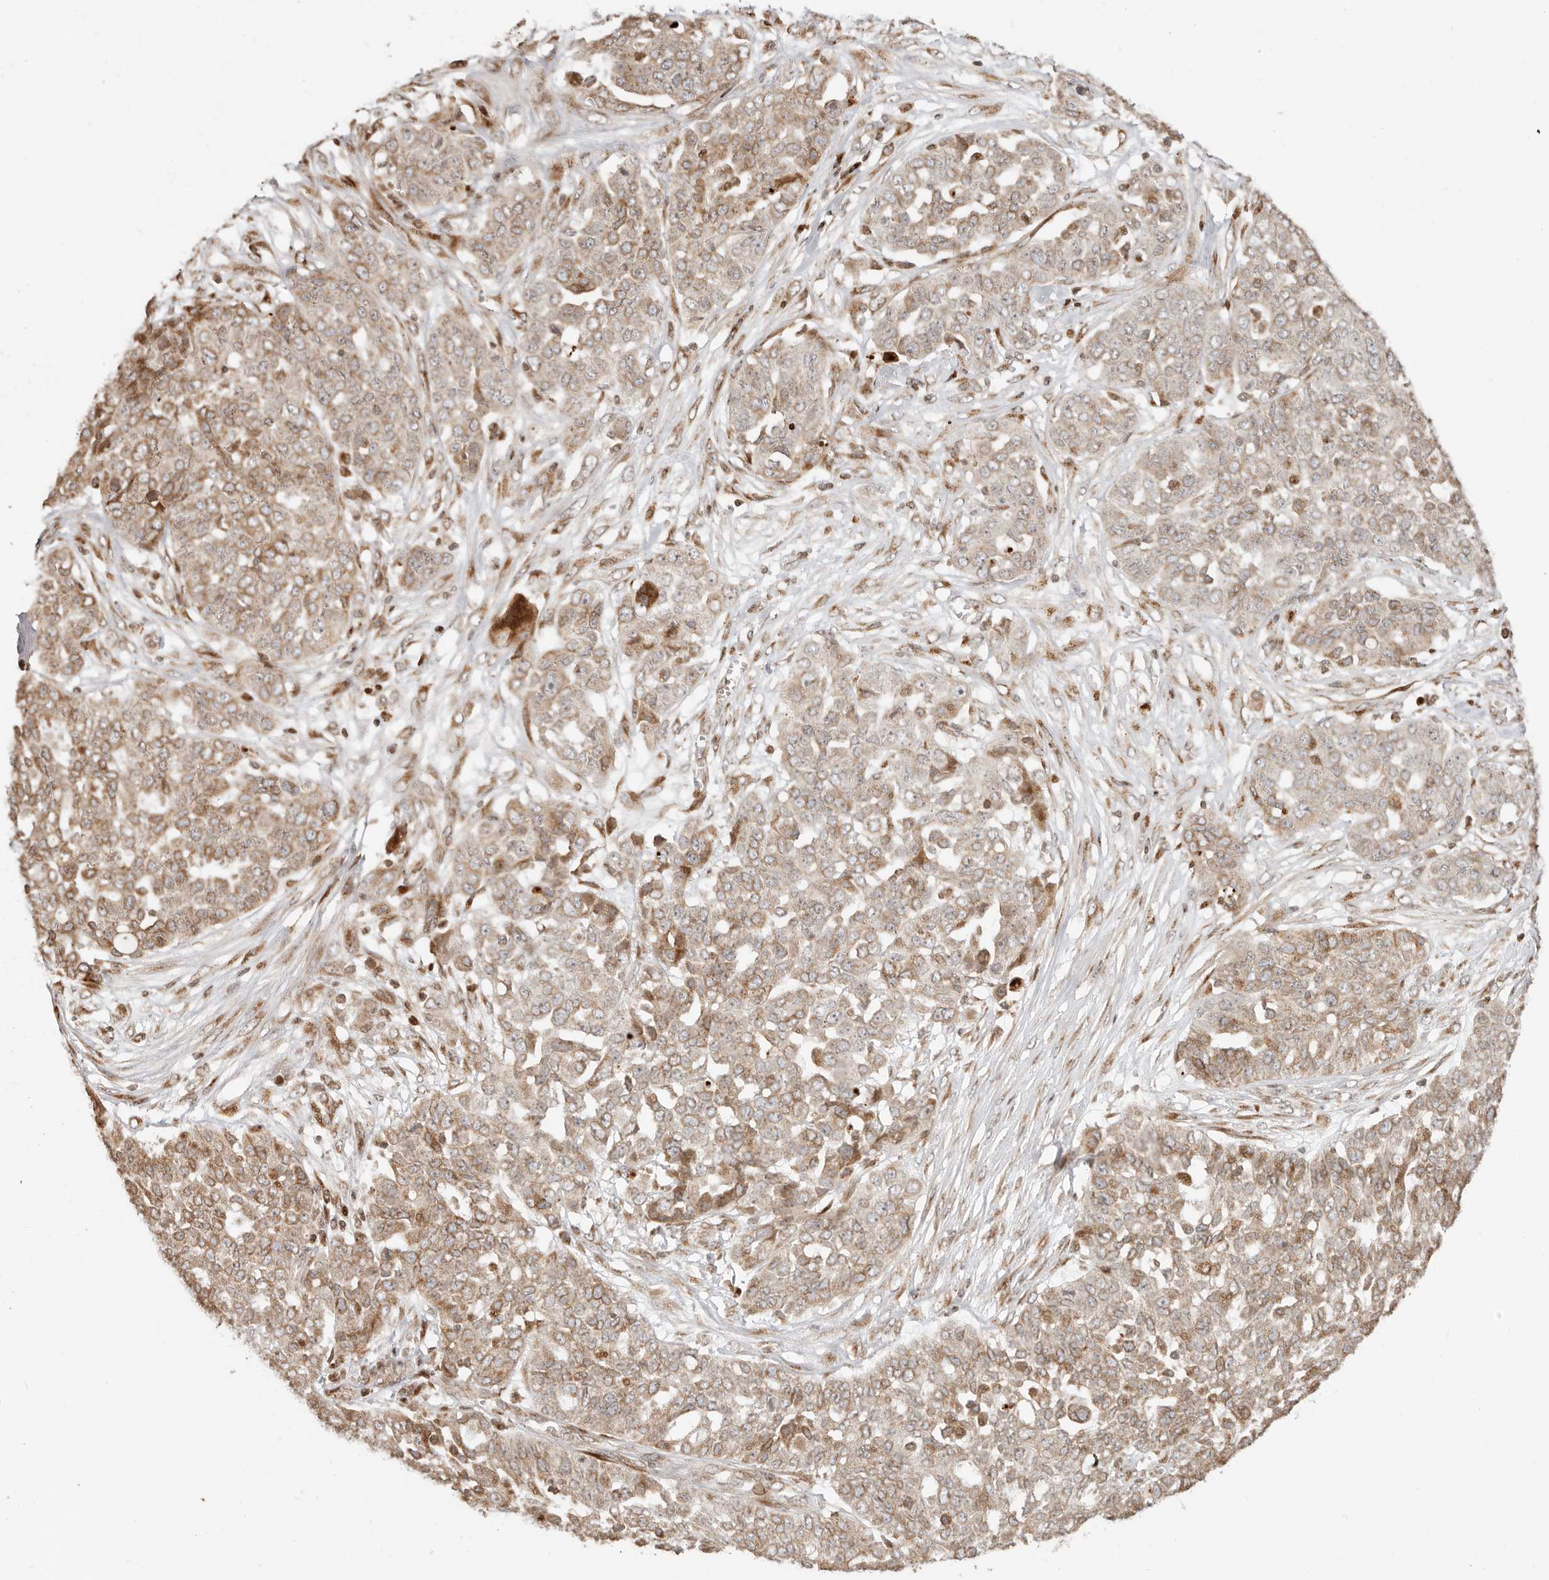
{"staining": {"intensity": "moderate", "quantity": ">75%", "location": "cytoplasmic/membranous"}, "tissue": "ovarian cancer", "cell_type": "Tumor cells", "image_type": "cancer", "snomed": [{"axis": "morphology", "description": "Cystadenocarcinoma, serous, NOS"}, {"axis": "topography", "description": "Soft tissue"}, {"axis": "topography", "description": "Ovary"}], "caption": "A medium amount of moderate cytoplasmic/membranous positivity is identified in about >75% of tumor cells in ovarian cancer (serous cystadenocarcinoma) tissue. (brown staining indicates protein expression, while blue staining denotes nuclei).", "gene": "TRIM4", "patient": {"sex": "female", "age": 57}}